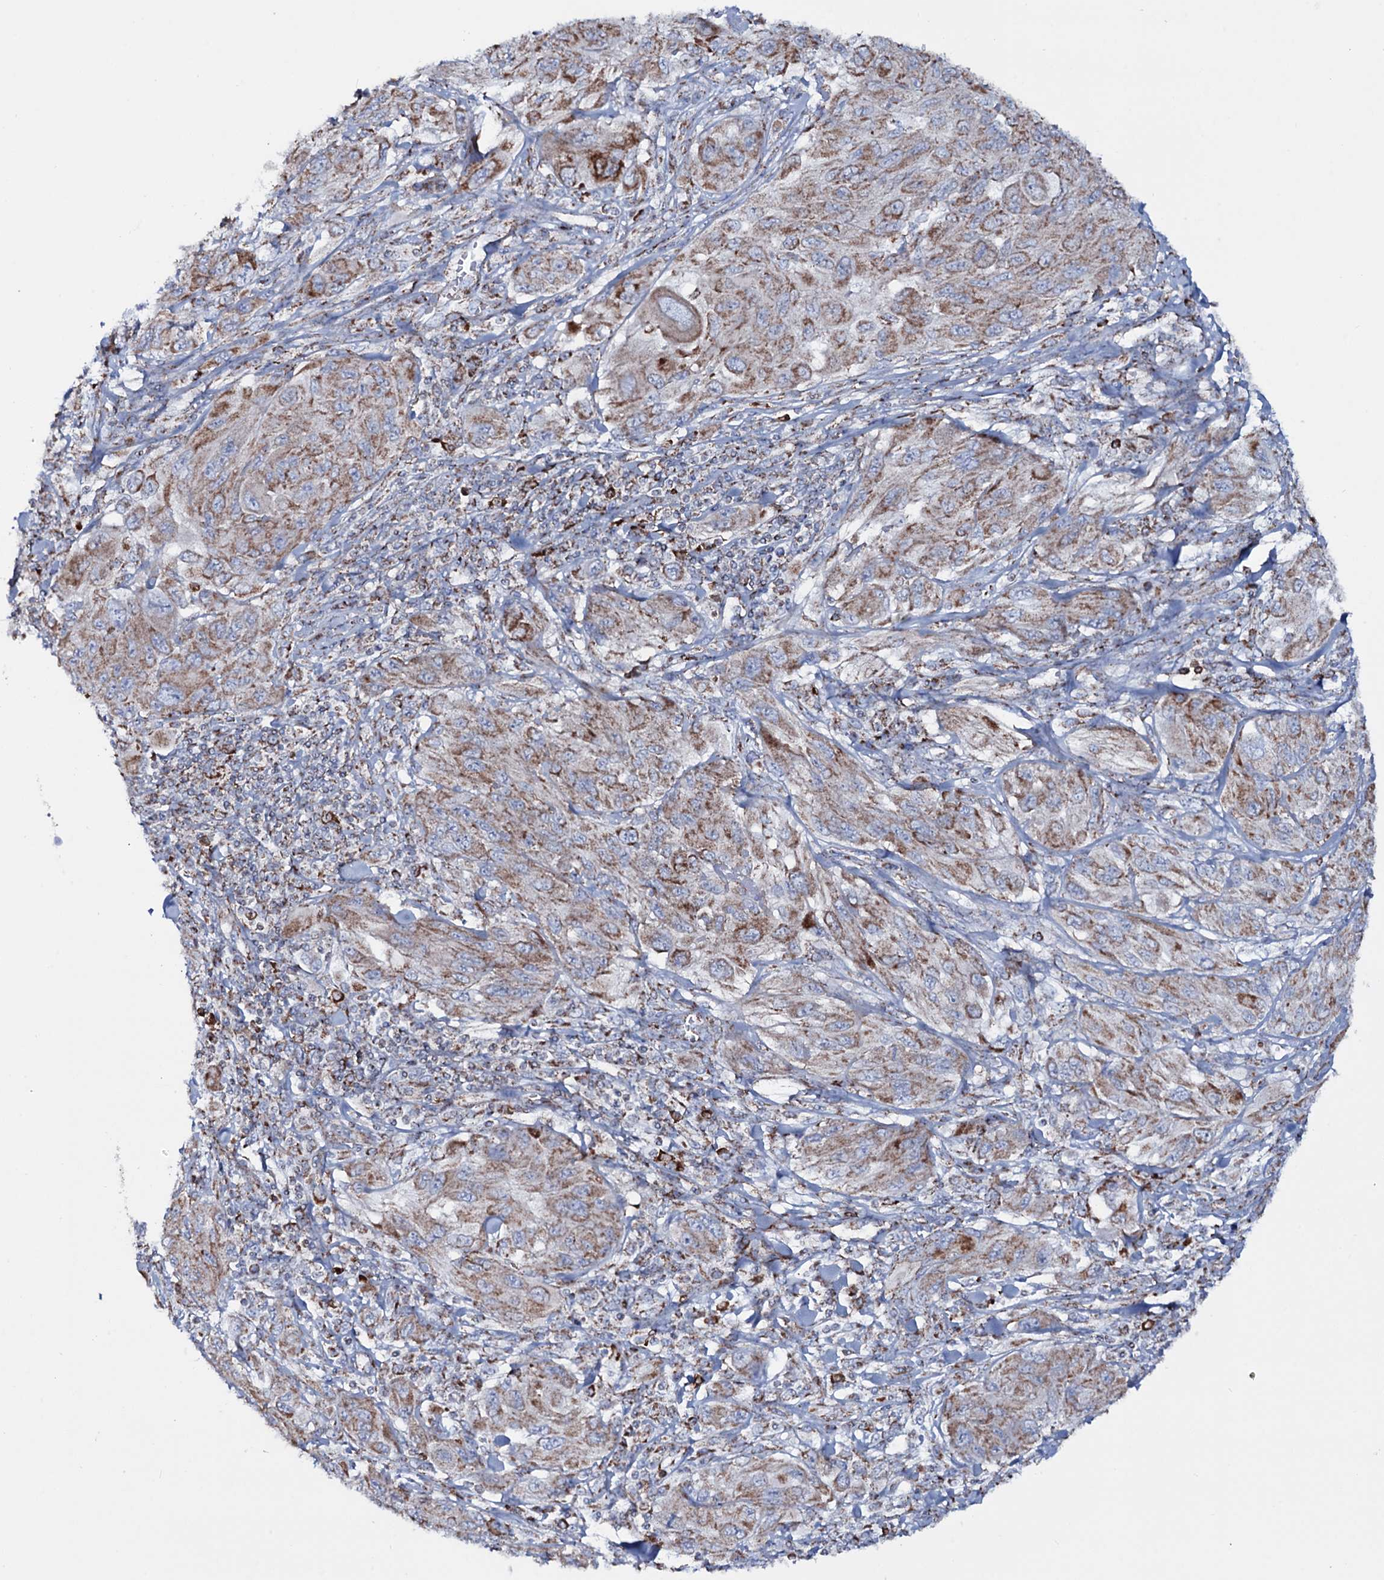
{"staining": {"intensity": "moderate", "quantity": ">75%", "location": "cytoplasmic/membranous"}, "tissue": "melanoma", "cell_type": "Tumor cells", "image_type": "cancer", "snomed": [{"axis": "morphology", "description": "Malignant melanoma, NOS"}, {"axis": "topography", "description": "Skin"}], "caption": "Approximately >75% of tumor cells in human melanoma reveal moderate cytoplasmic/membranous protein positivity as visualized by brown immunohistochemical staining.", "gene": "MRPS35", "patient": {"sex": "female", "age": 91}}